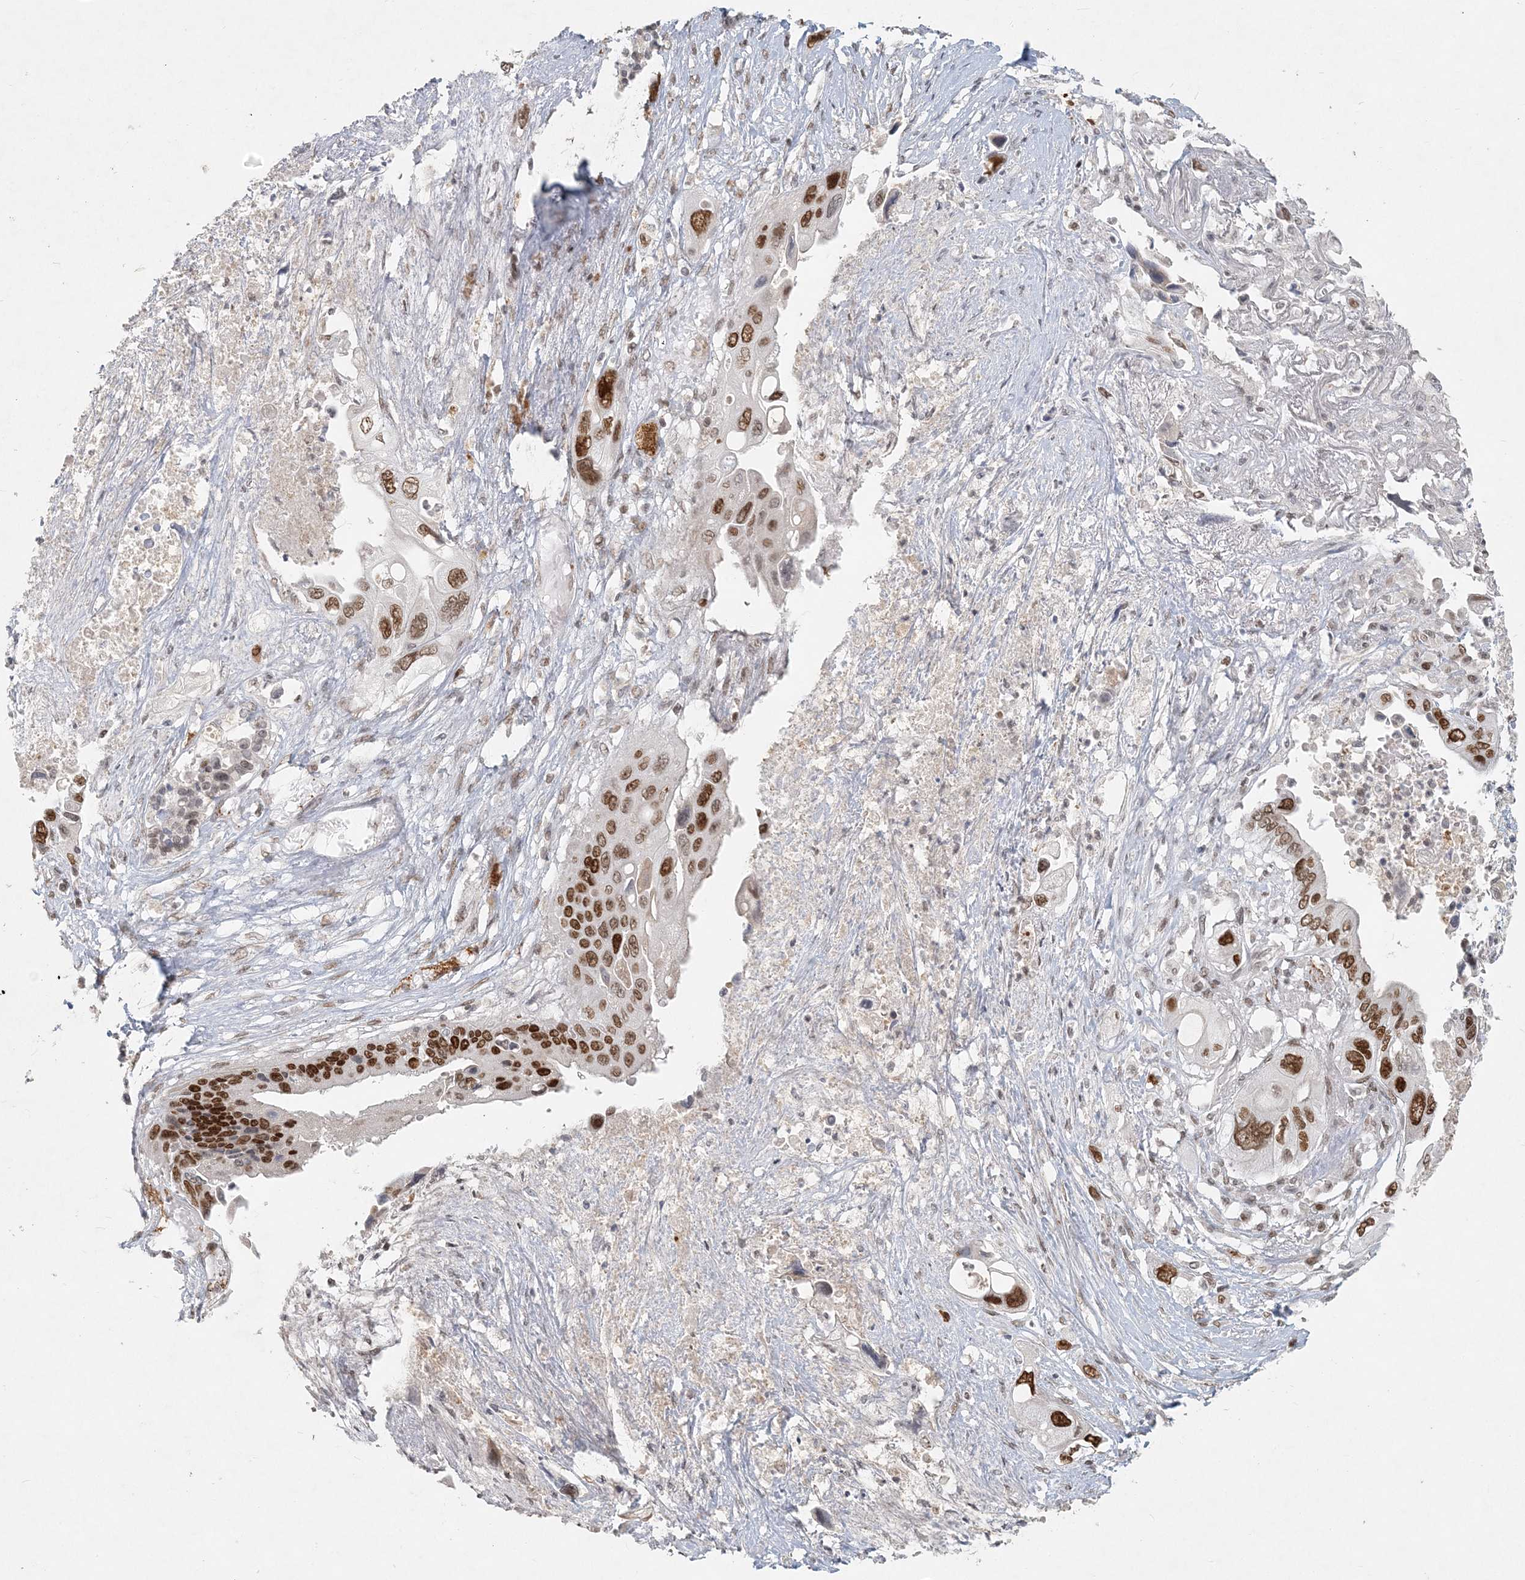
{"staining": {"intensity": "strong", "quantity": ">75%", "location": "nuclear"}, "tissue": "pancreatic cancer", "cell_type": "Tumor cells", "image_type": "cancer", "snomed": [{"axis": "morphology", "description": "Adenocarcinoma, NOS"}, {"axis": "topography", "description": "Pancreas"}], "caption": "Protein staining of adenocarcinoma (pancreatic) tissue displays strong nuclear staining in approximately >75% of tumor cells.", "gene": "BAZ1B", "patient": {"sex": "male", "age": 66}}